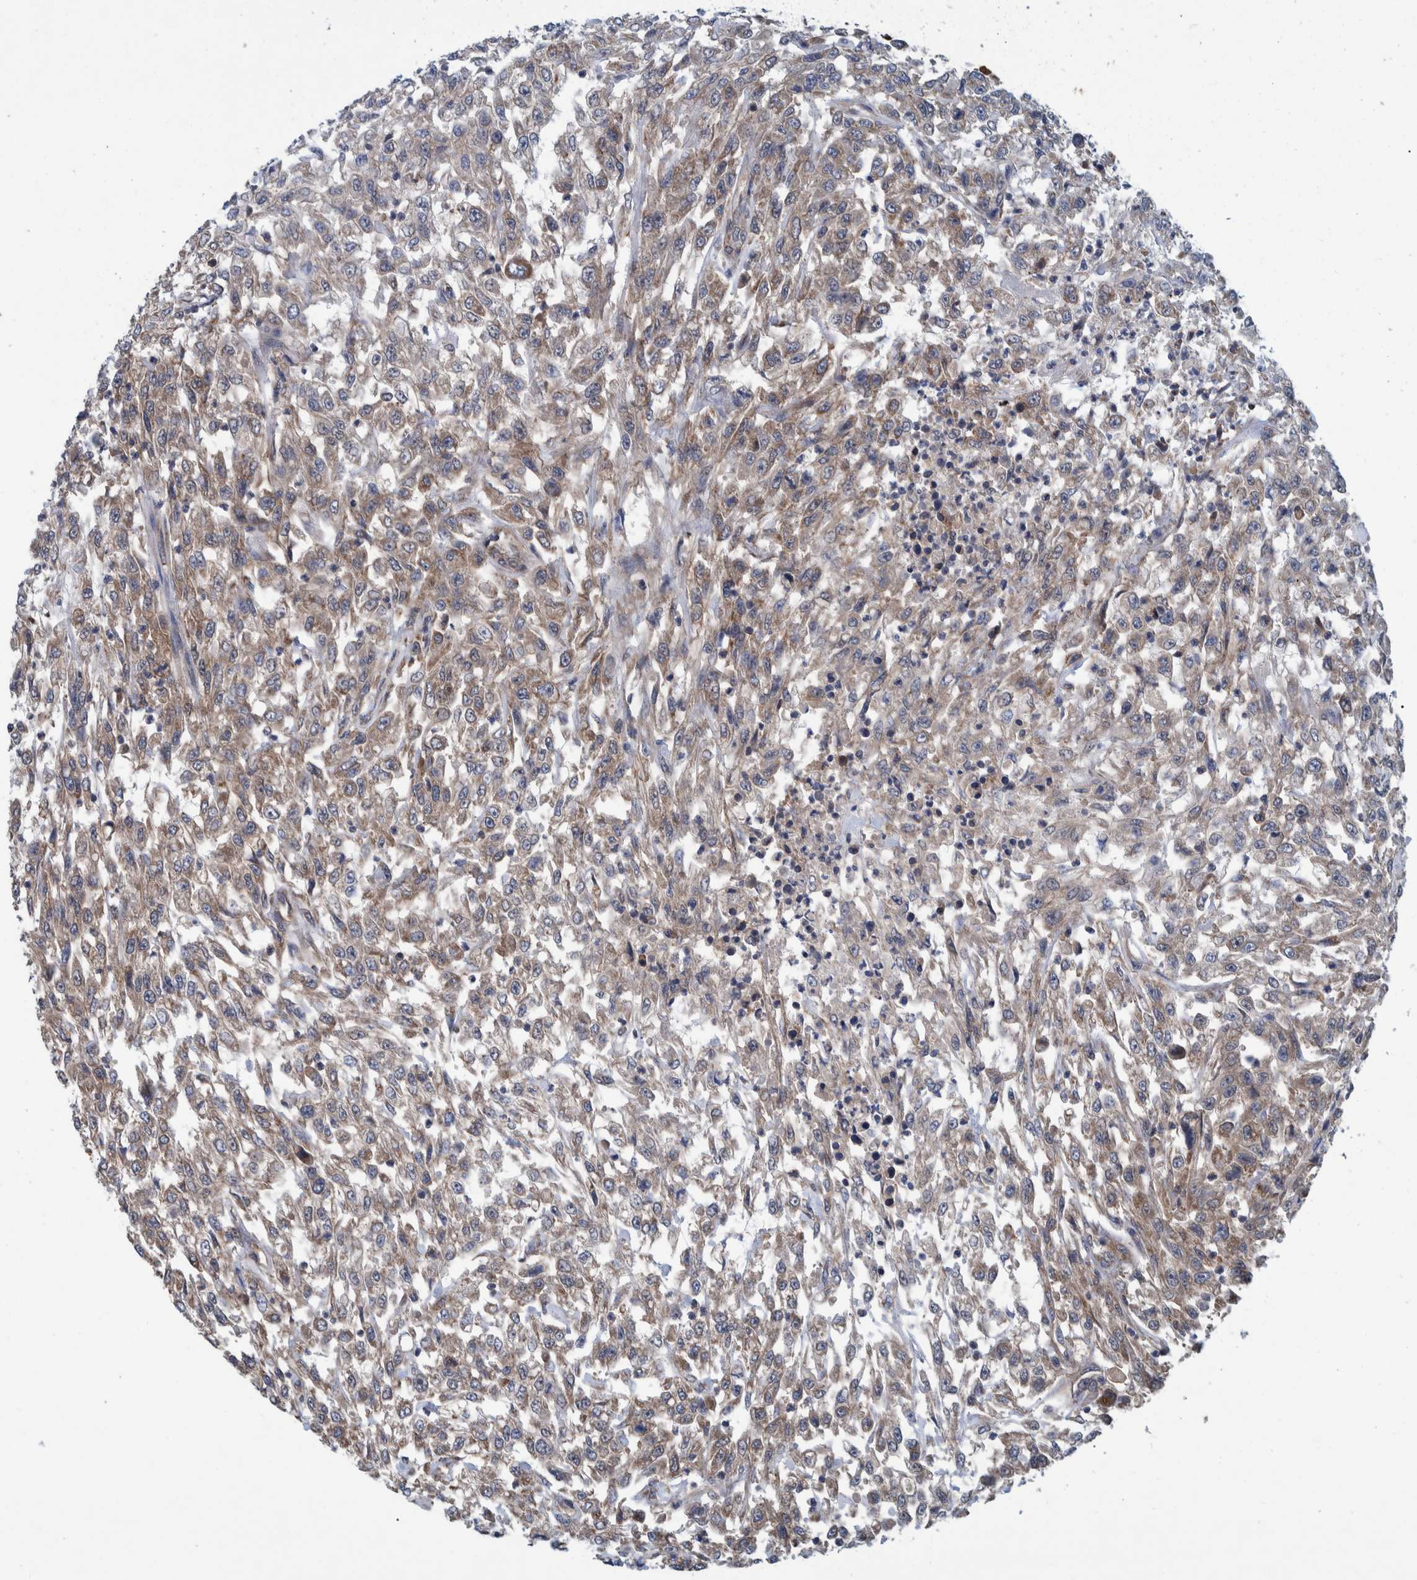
{"staining": {"intensity": "moderate", "quantity": ">75%", "location": "cytoplasmic/membranous"}, "tissue": "urothelial cancer", "cell_type": "Tumor cells", "image_type": "cancer", "snomed": [{"axis": "morphology", "description": "Urothelial carcinoma, High grade"}, {"axis": "topography", "description": "Urinary bladder"}], "caption": "An image of human urothelial cancer stained for a protein reveals moderate cytoplasmic/membranous brown staining in tumor cells.", "gene": "MRPS7", "patient": {"sex": "male", "age": 46}}